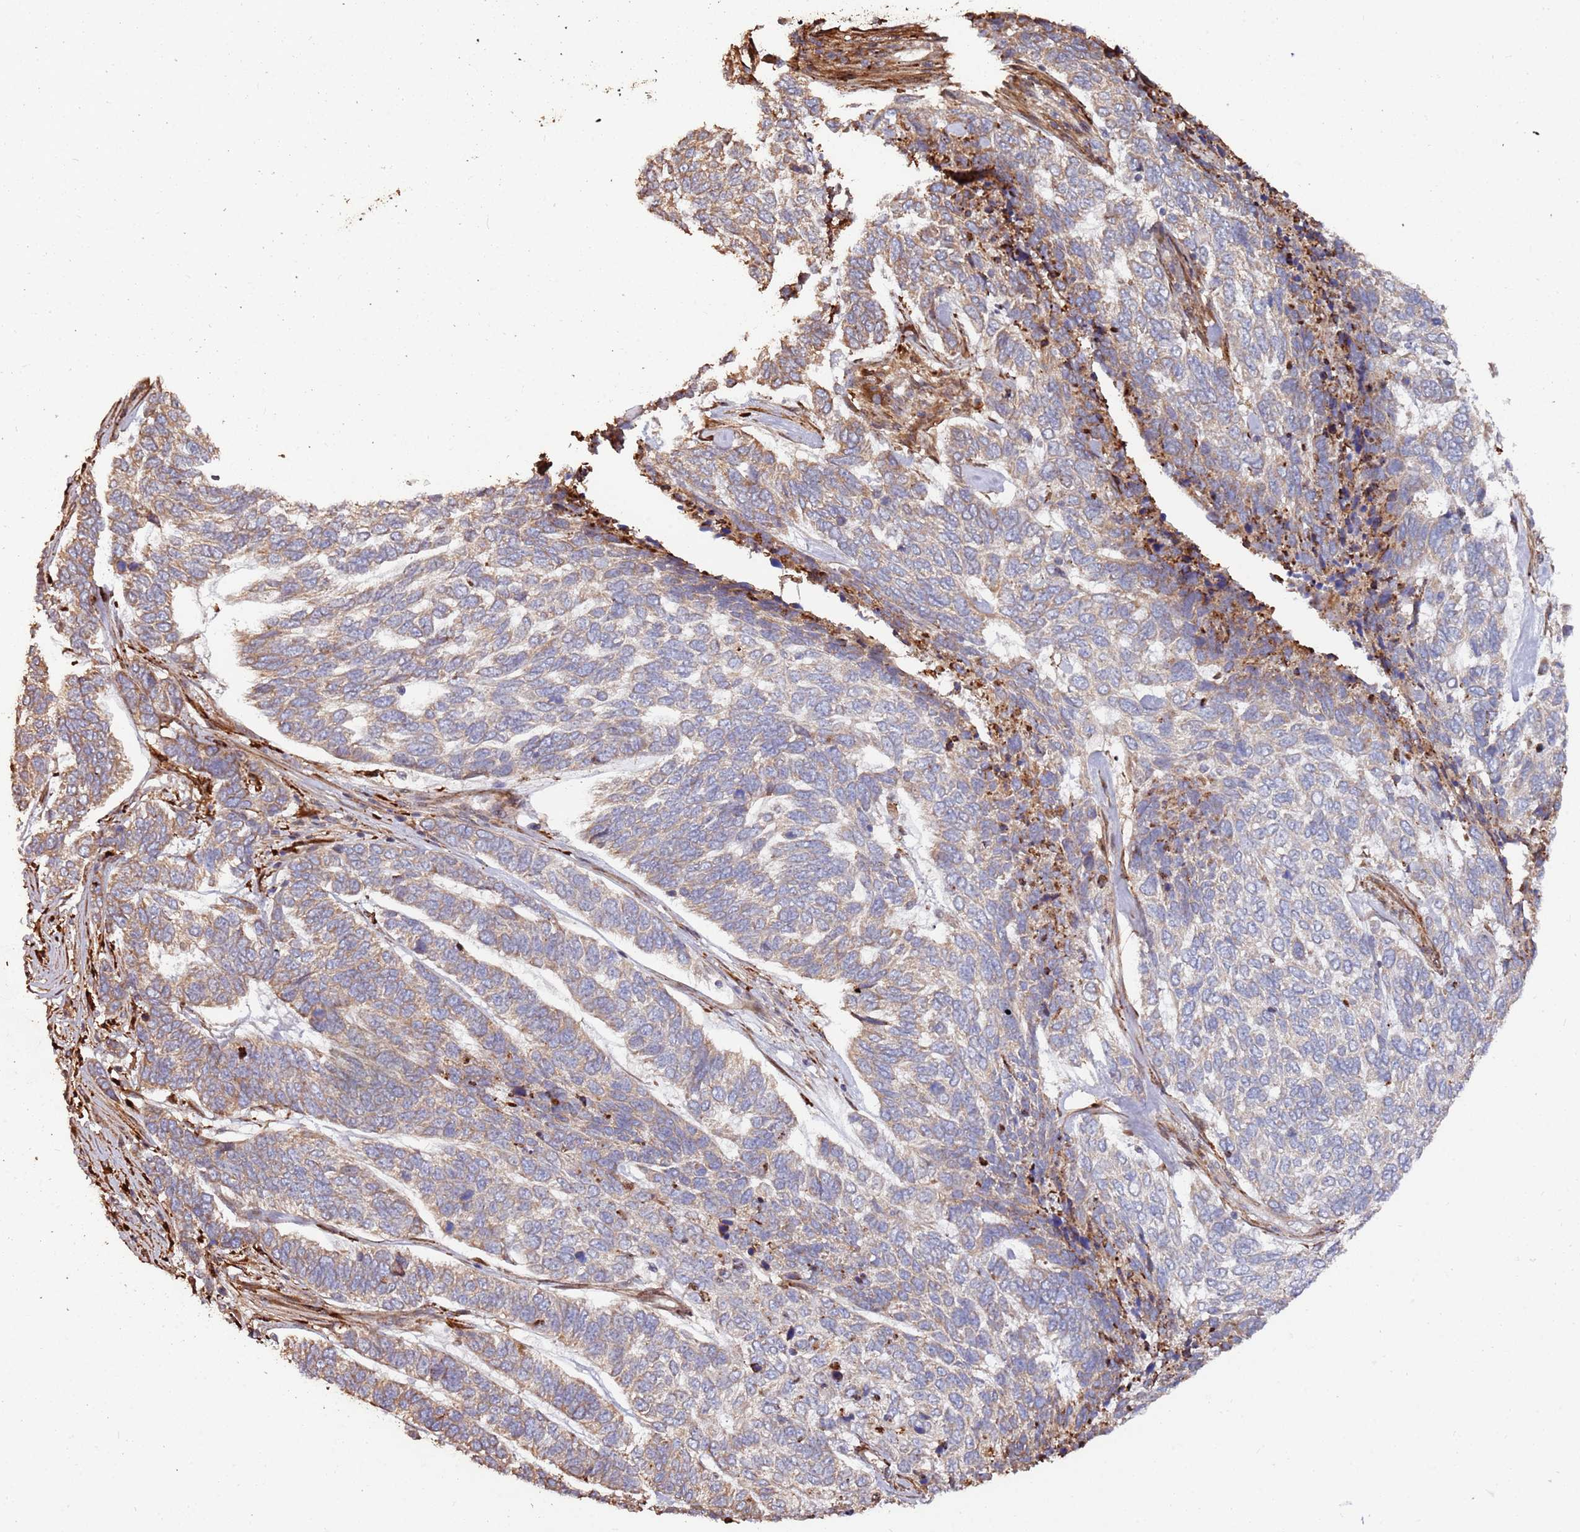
{"staining": {"intensity": "moderate", "quantity": "<25%", "location": "cytoplasmic/membranous"}, "tissue": "skin cancer", "cell_type": "Tumor cells", "image_type": "cancer", "snomed": [{"axis": "morphology", "description": "Basal cell carcinoma"}, {"axis": "topography", "description": "Skin"}], "caption": "Immunohistochemistry staining of basal cell carcinoma (skin), which reveals low levels of moderate cytoplasmic/membranous staining in about <25% of tumor cells indicating moderate cytoplasmic/membranous protein positivity. The staining was performed using DAB (brown) for protein detection and nuclei were counterstained in hematoxylin (blue).", "gene": "LACC1", "patient": {"sex": "female", "age": 65}}